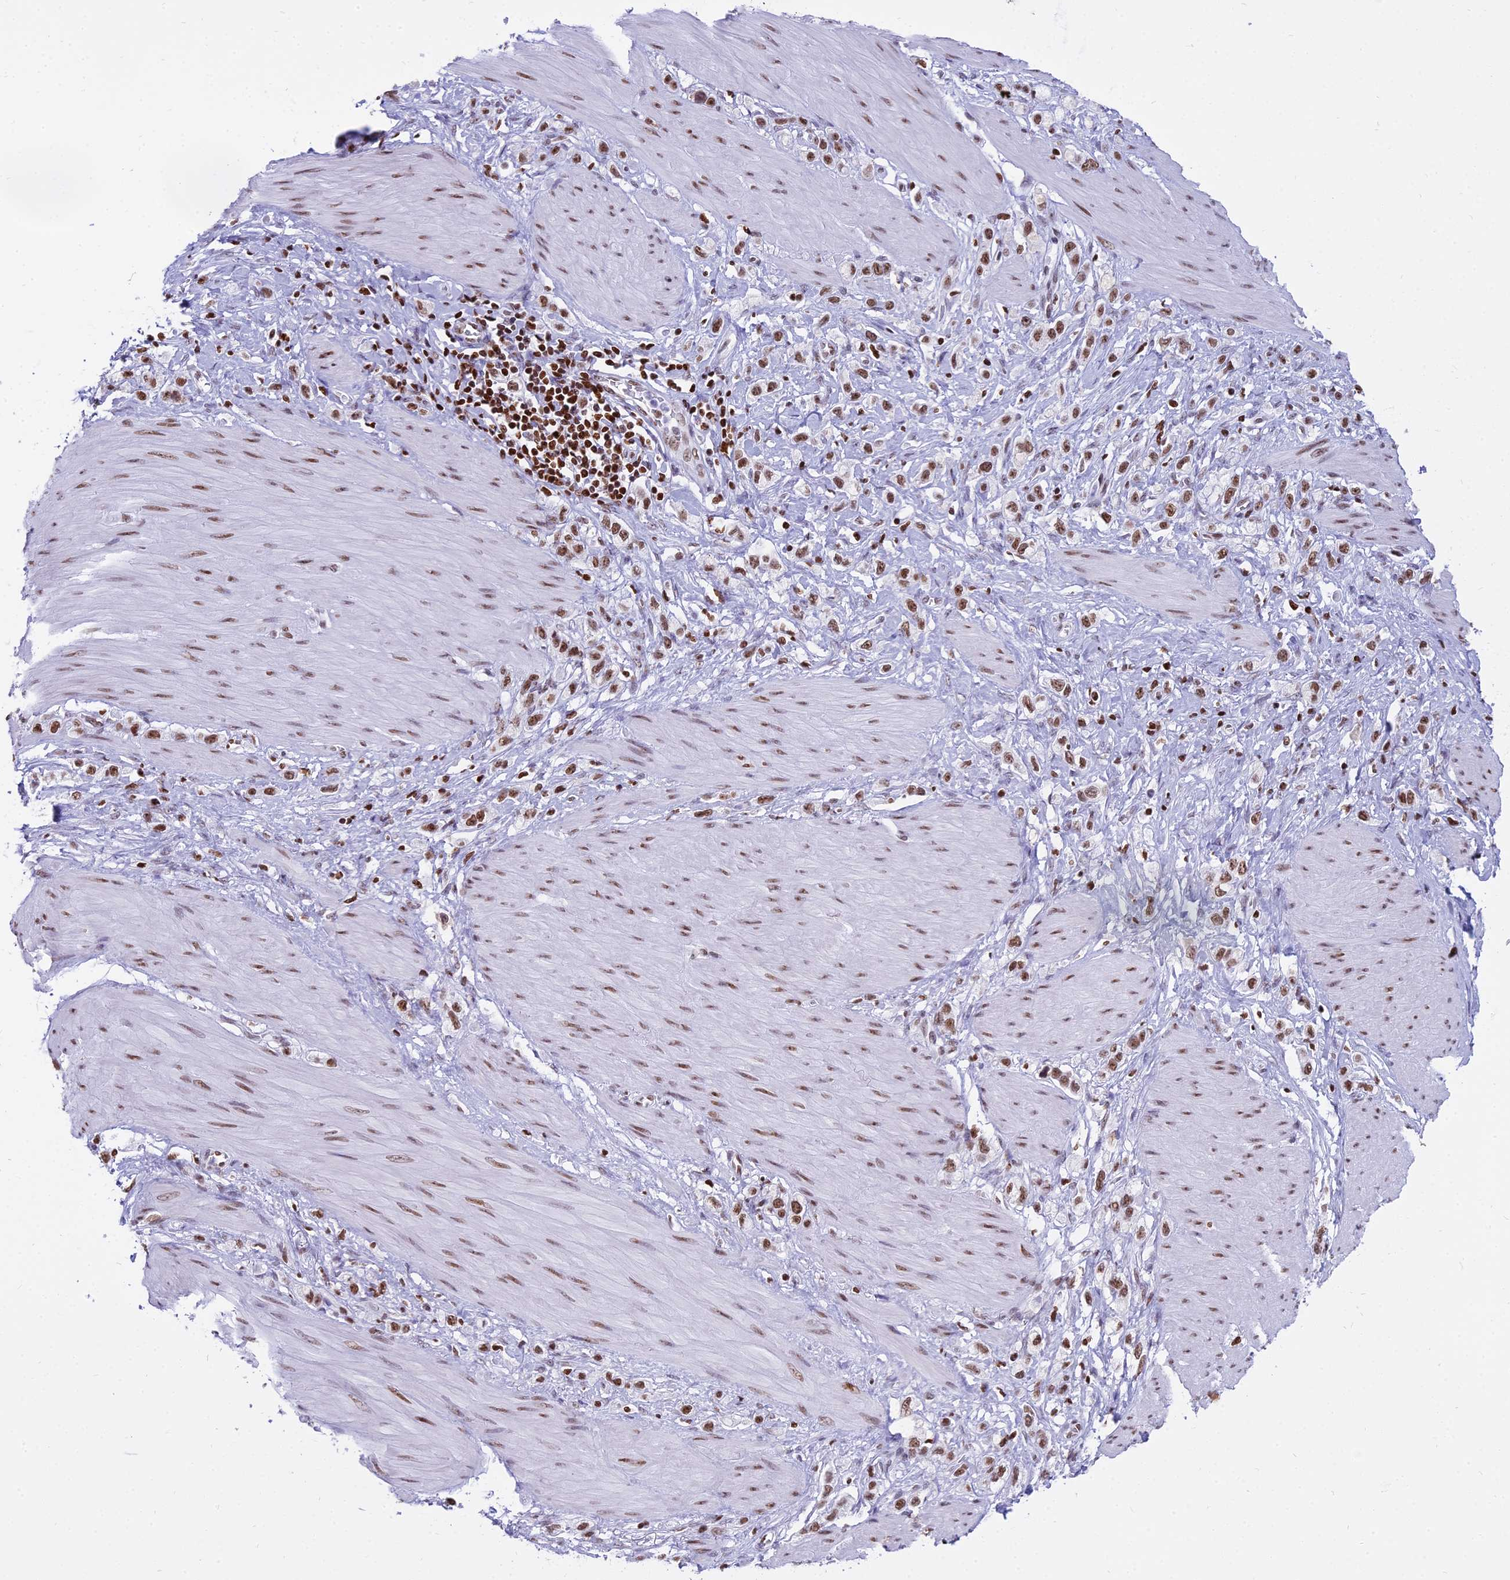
{"staining": {"intensity": "moderate", "quantity": ">75%", "location": "nuclear"}, "tissue": "stomach cancer", "cell_type": "Tumor cells", "image_type": "cancer", "snomed": [{"axis": "morphology", "description": "Adenocarcinoma, NOS"}, {"axis": "topography", "description": "Stomach"}], "caption": "Tumor cells demonstrate medium levels of moderate nuclear staining in about >75% of cells in human stomach cancer. (brown staining indicates protein expression, while blue staining denotes nuclei).", "gene": "PARP1", "patient": {"sex": "female", "age": 65}}